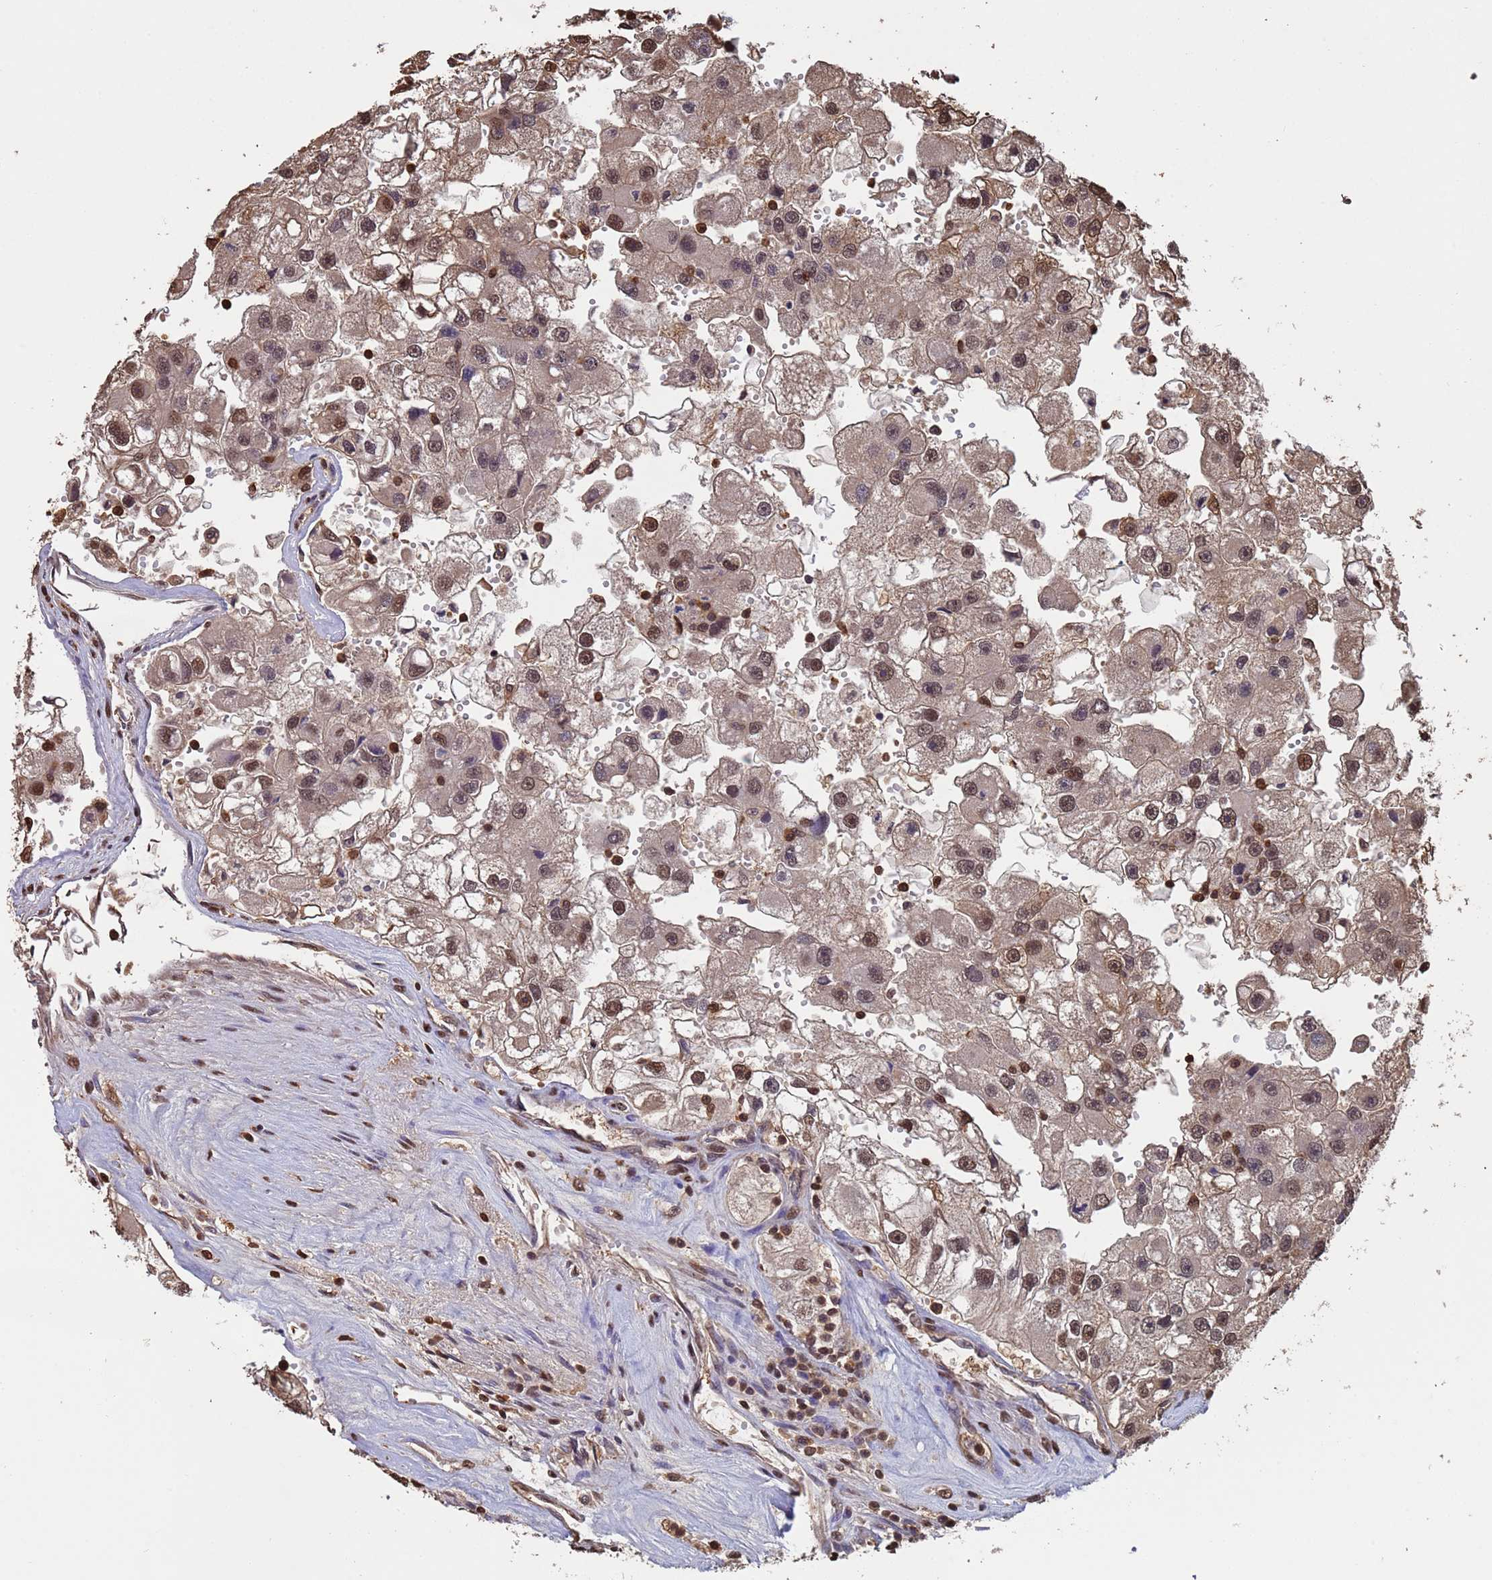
{"staining": {"intensity": "strong", "quantity": ">75%", "location": "nuclear"}, "tissue": "renal cancer", "cell_type": "Tumor cells", "image_type": "cancer", "snomed": [{"axis": "morphology", "description": "Adenocarcinoma, NOS"}, {"axis": "topography", "description": "Kidney"}], "caption": "High-power microscopy captured an immunohistochemistry (IHC) micrograph of renal cancer (adenocarcinoma), revealing strong nuclear staining in approximately >75% of tumor cells.", "gene": "SUMO4", "patient": {"sex": "male", "age": 63}}